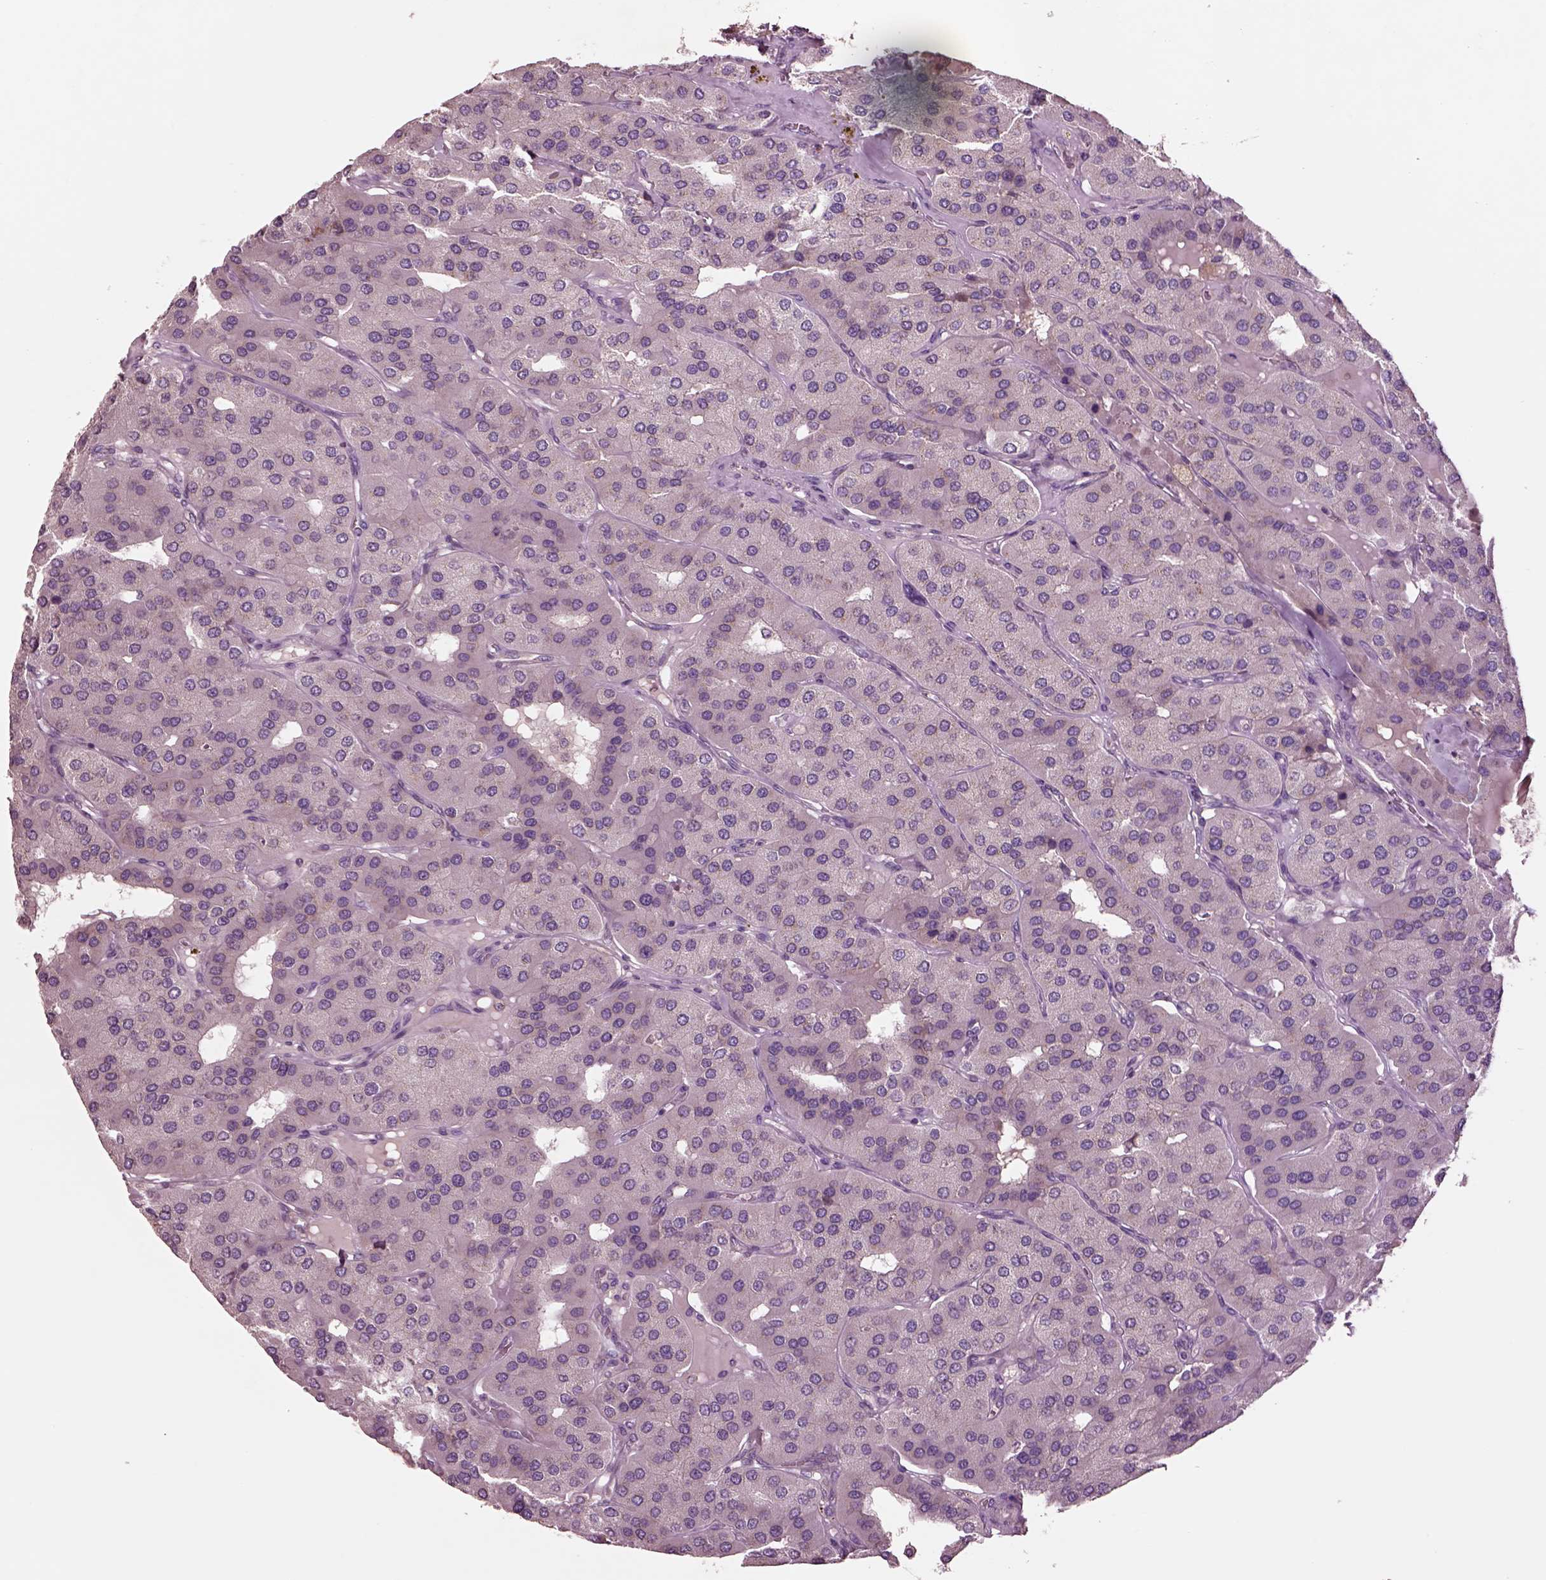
{"staining": {"intensity": "negative", "quantity": "none", "location": "none"}, "tissue": "parathyroid gland", "cell_type": "Glandular cells", "image_type": "normal", "snomed": [{"axis": "morphology", "description": "Normal tissue, NOS"}, {"axis": "morphology", "description": "Adenoma, NOS"}, {"axis": "topography", "description": "Parathyroid gland"}], "caption": "The histopathology image shows no significant staining in glandular cells of parathyroid gland.", "gene": "SEC23A", "patient": {"sex": "female", "age": 86}}